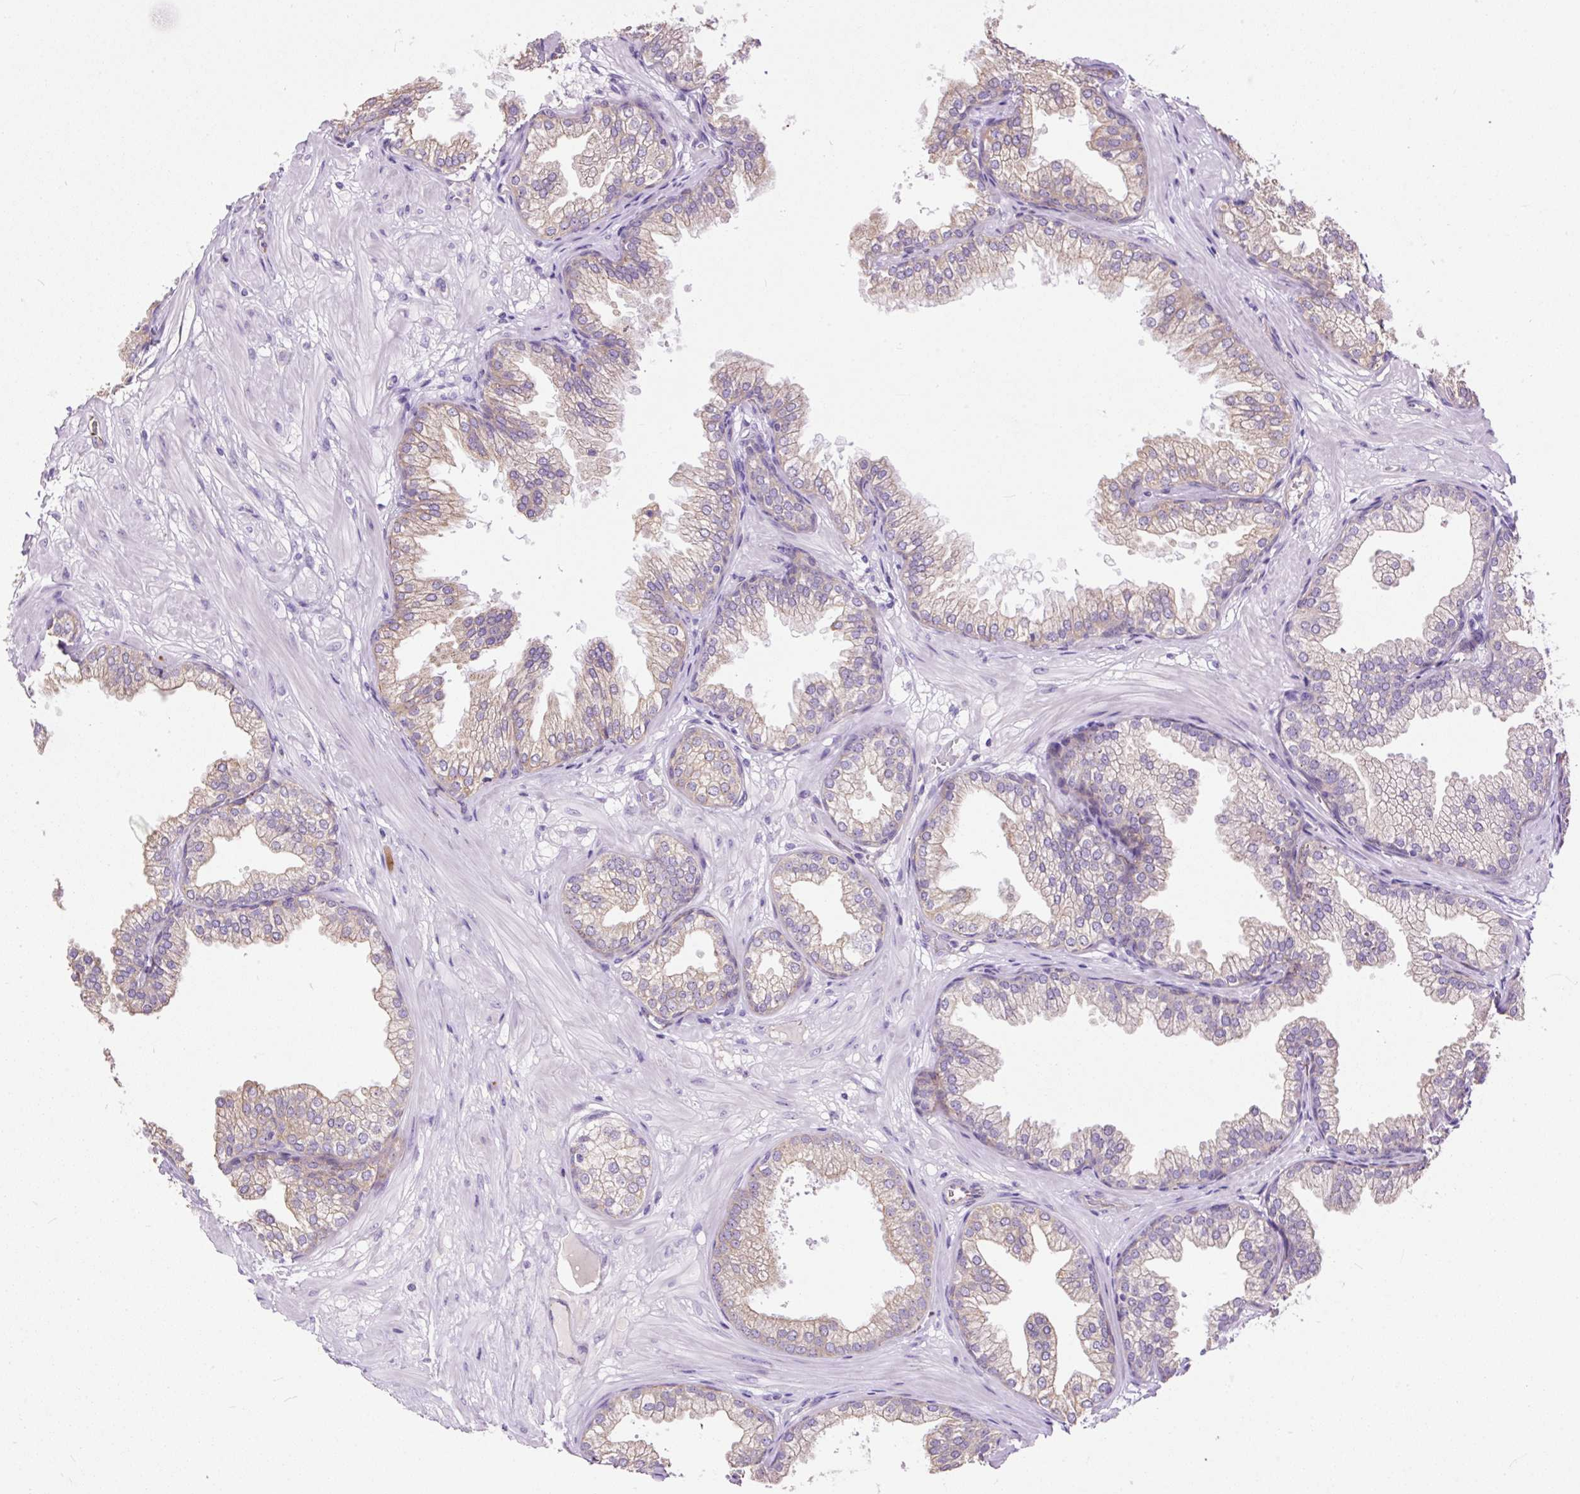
{"staining": {"intensity": "moderate", "quantity": "25%-75%", "location": "cytoplasmic/membranous"}, "tissue": "prostate", "cell_type": "Glandular cells", "image_type": "normal", "snomed": [{"axis": "morphology", "description": "Normal tissue, NOS"}, {"axis": "topography", "description": "Prostate"}], "caption": "IHC histopathology image of normal prostate: prostate stained using immunohistochemistry reveals medium levels of moderate protein expression localized specifically in the cytoplasmic/membranous of glandular cells, appearing as a cytoplasmic/membranous brown color.", "gene": "MAGEB16", "patient": {"sex": "male", "age": 37}}